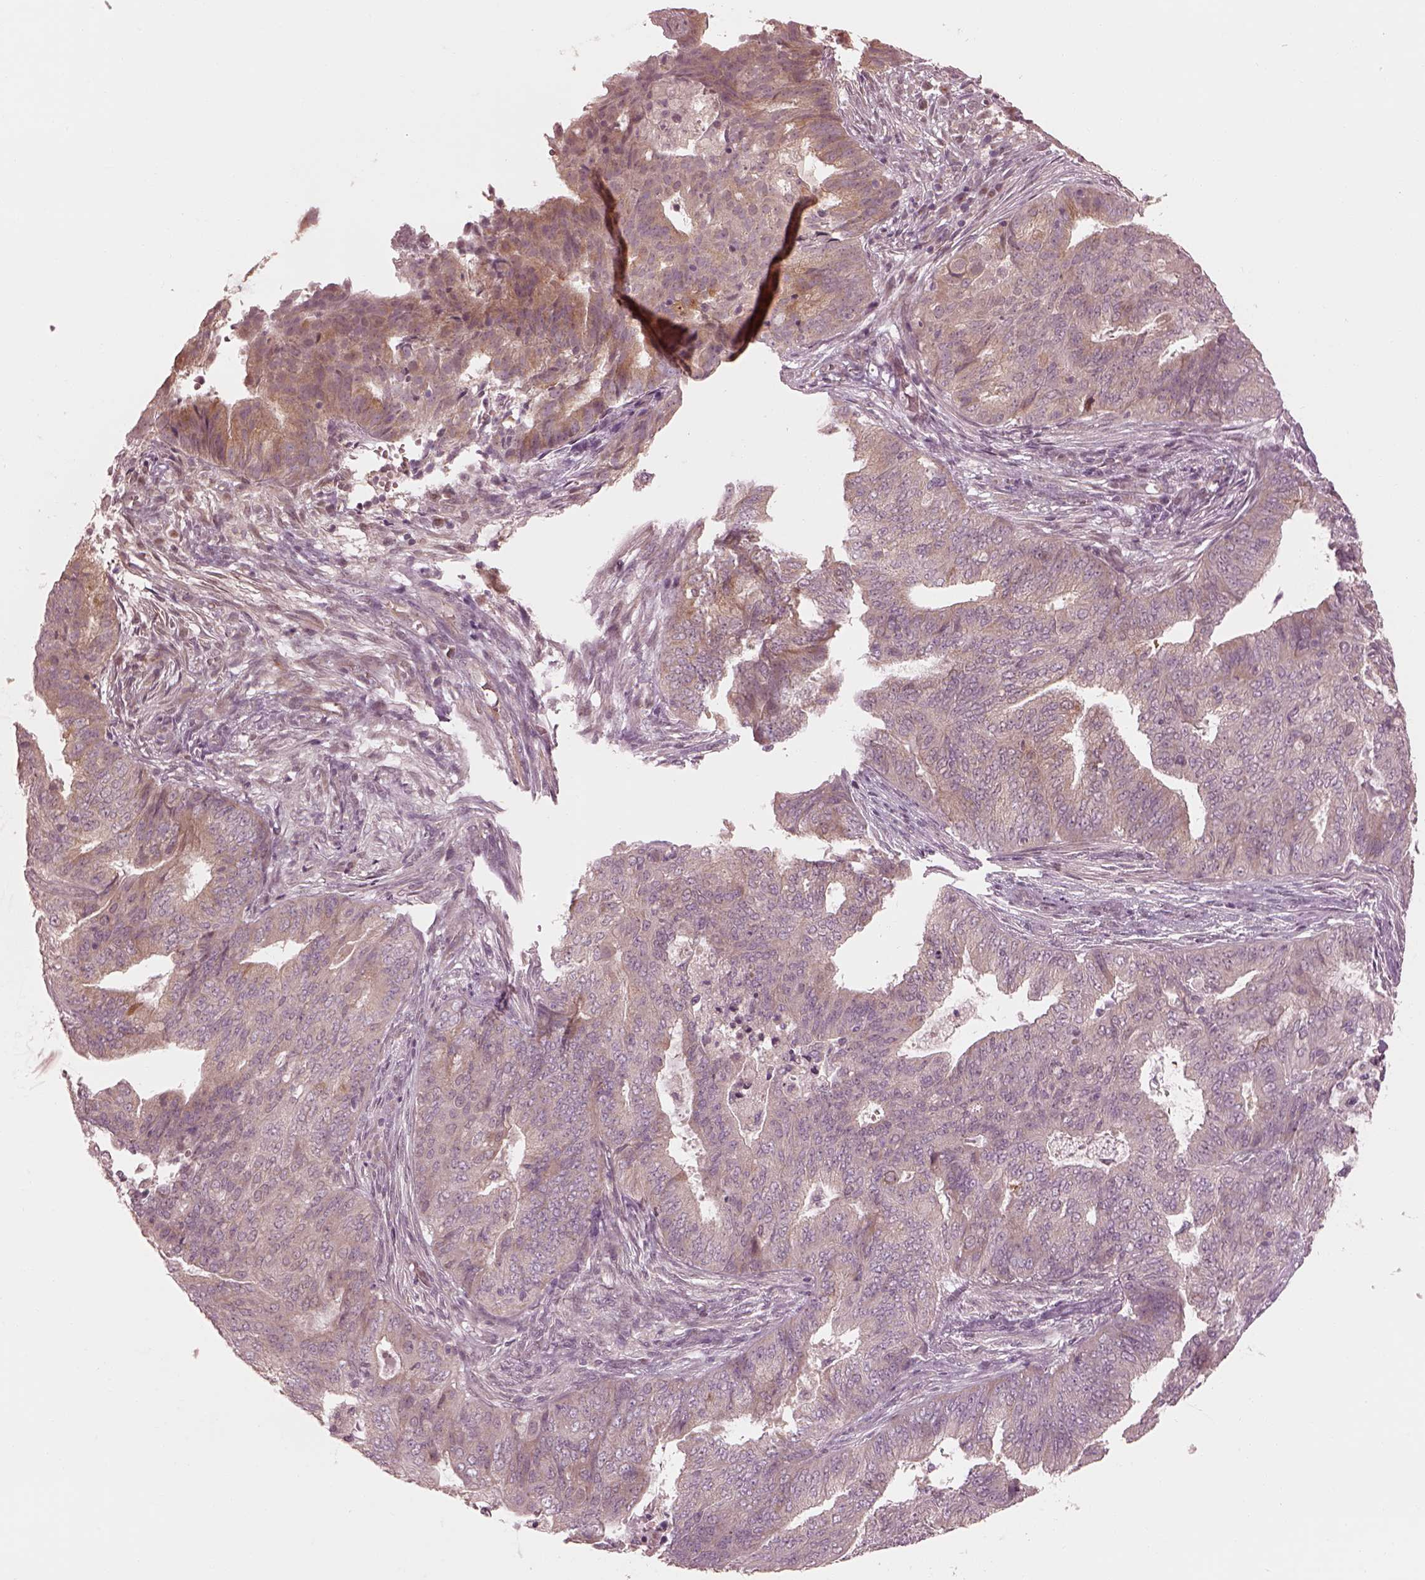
{"staining": {"intensity": "weak", "quantity": "<25%", "location": "cytoplasmic/membranous"}, "tissue": "endometrial cancer", "cell_type": "Tumor cells", "image_type": "cancer", "snomed": [{"axis": "morphology", "description": "Adenocarcinoma, NOS"}, {"axis": "topography", "description": "Endometrium"}], "caption": "This is a photomicrograph of immunohistochemistry (IHC) staining of endometrial cancer (adenocarcinoma), which shows no staining in tumor cells.", "gene": "IQCB1", "patient": {"sex": "female", "age": 62}}